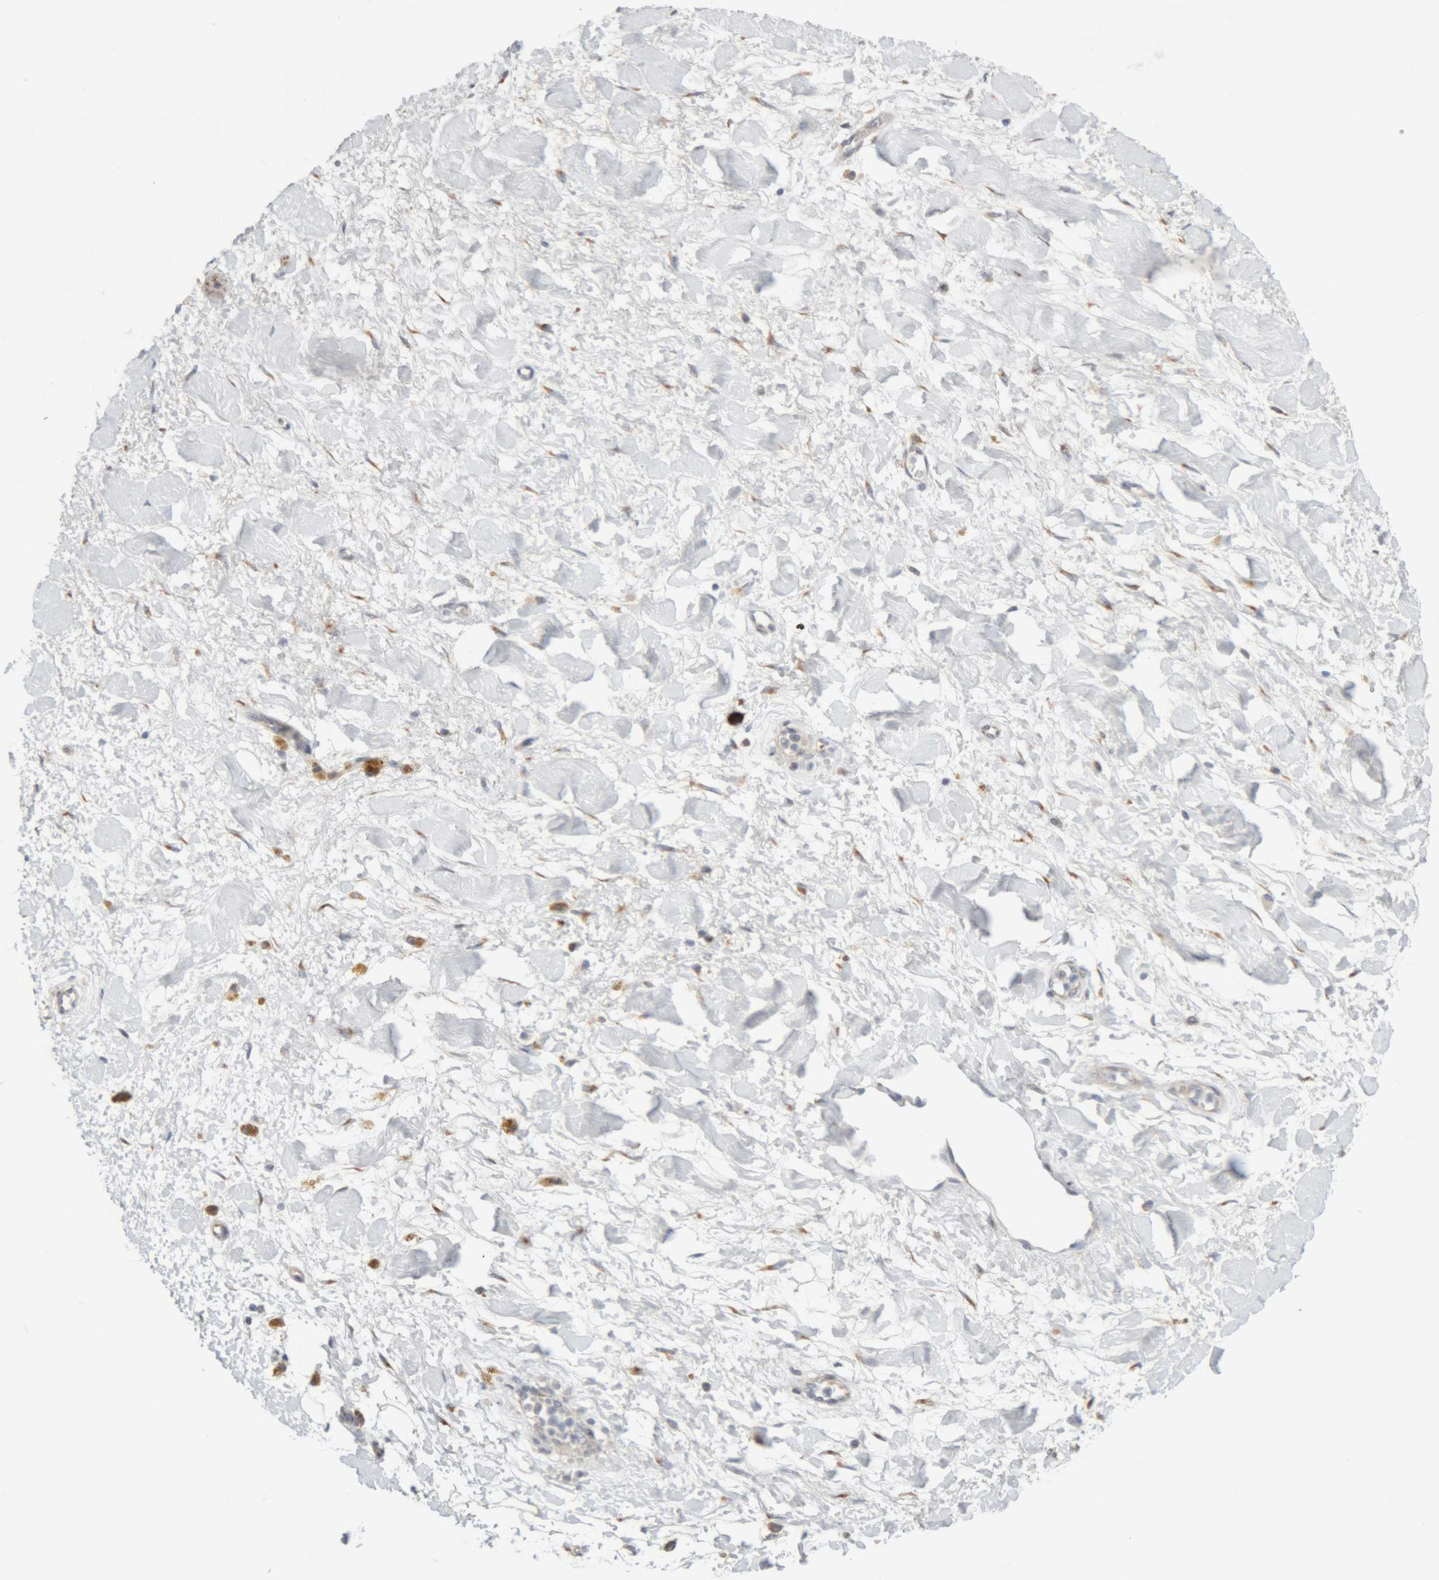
{"staining": {"intensity": "negative", "quantity": "none", "location": "none"}, "tissue": "adipose tissue", "cell_type": "Adipocytes", "image_type": "normal", "snomed": [{"axis": "morphology", "description": "Normal tissue, NOS"}, {"axis": "topography", "description": "Kidney"}, {"axis": "topography", "description": "Peripheral nerve tissue"}], "caption": "Immunohistochemistry (IHC) photomicrograph of benign adipose tissue: adipose tissue stained with DAB (3,3'-diaminobenzidine) shows no significant protein positivity in adipocytes.", "gene": "RPN2", "patient": {"sex": "male", "age": 7}}